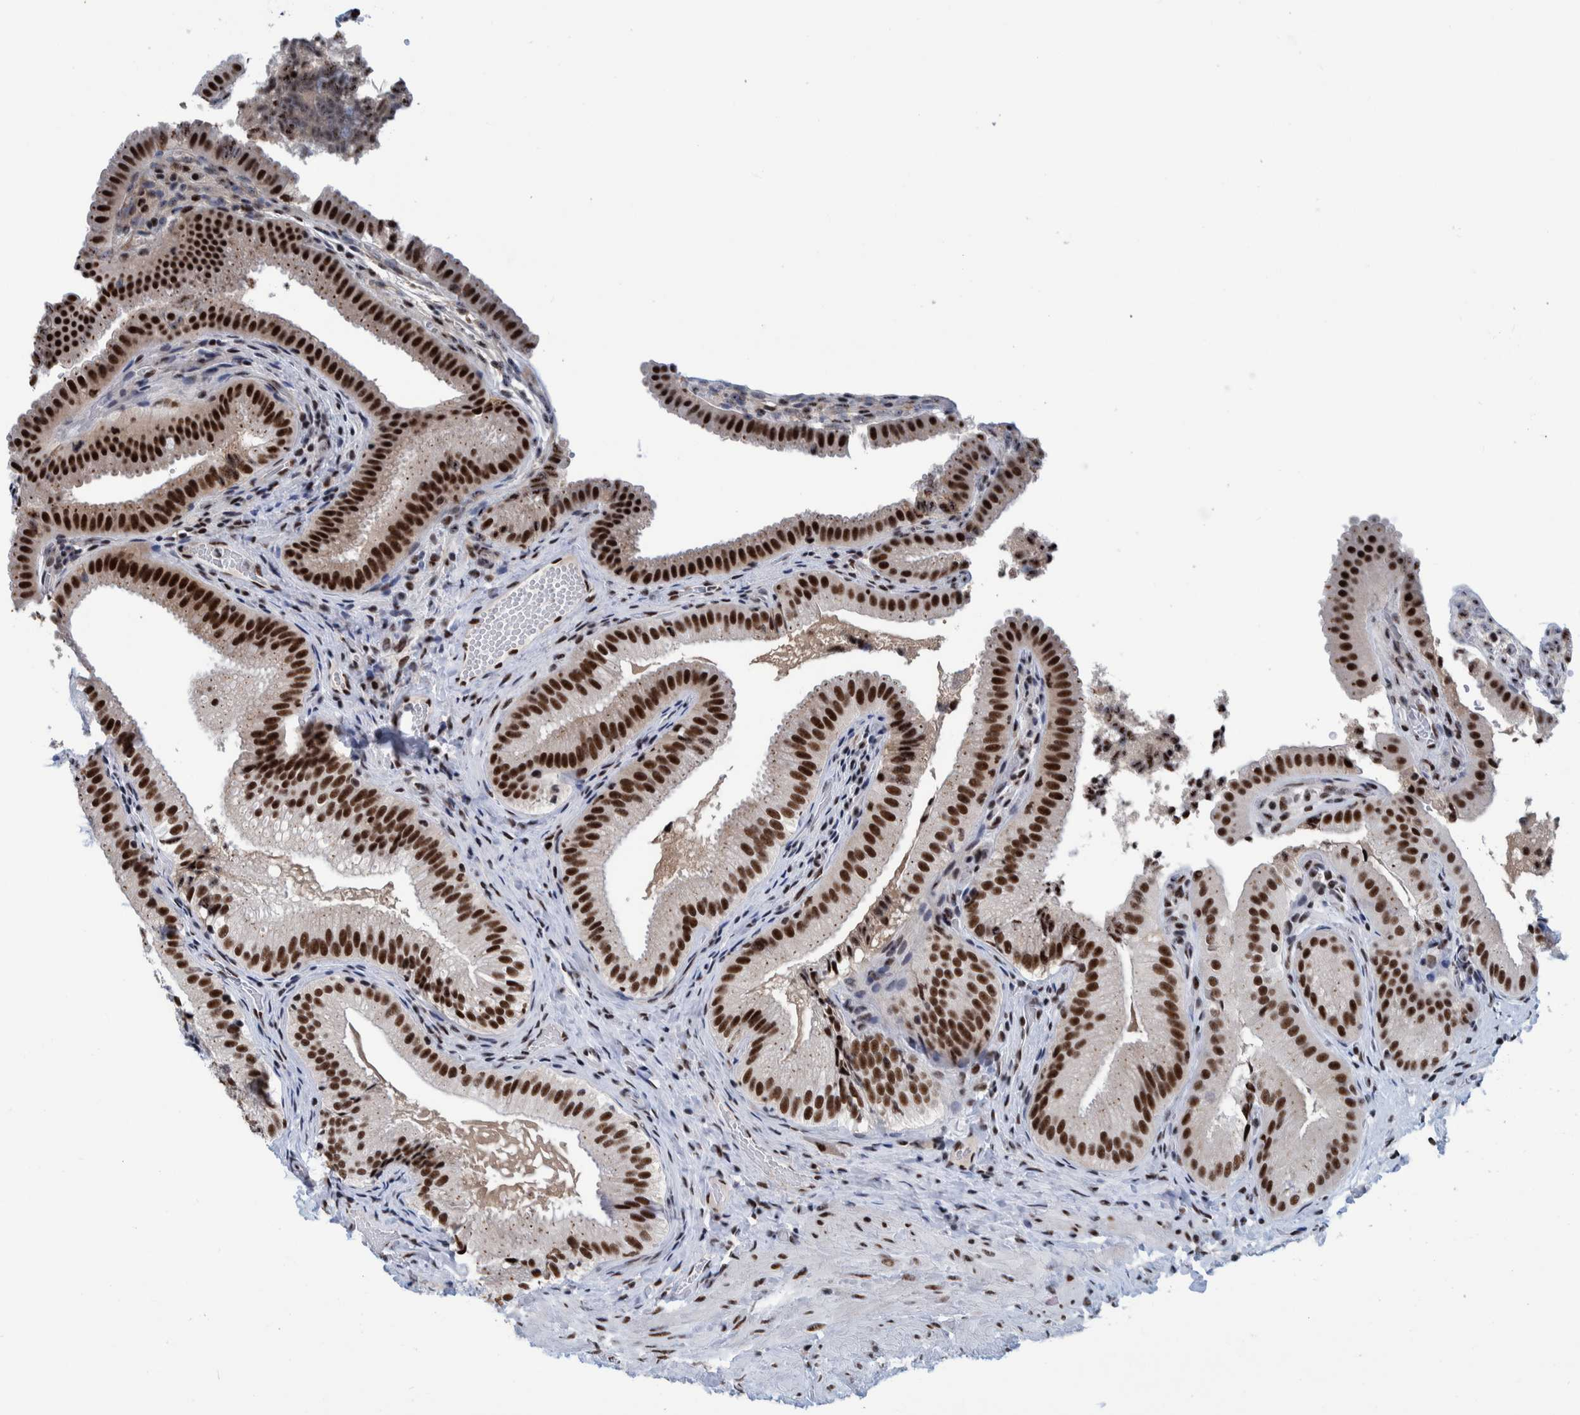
{"staining": {"intensity": "strong", "quantity": ">75%", "location": "nuclear"}, "tissue": "gallbladder", "cell_type": "Glandular cells", "image_type": "normal", "snomed": [{"axis": "morphology", "description": "Normal tissue, NOS"}, {"axis": "topography", "description": "Gallbladder"}], "caption": "Immunohistochemical staining of normal gallbladder reveals >75% levels of strong nuclear protein expression in approximately >75% of glandular cells.", "gene": "EFTUD2", "patient": {"sex": "female", "age": 30}}